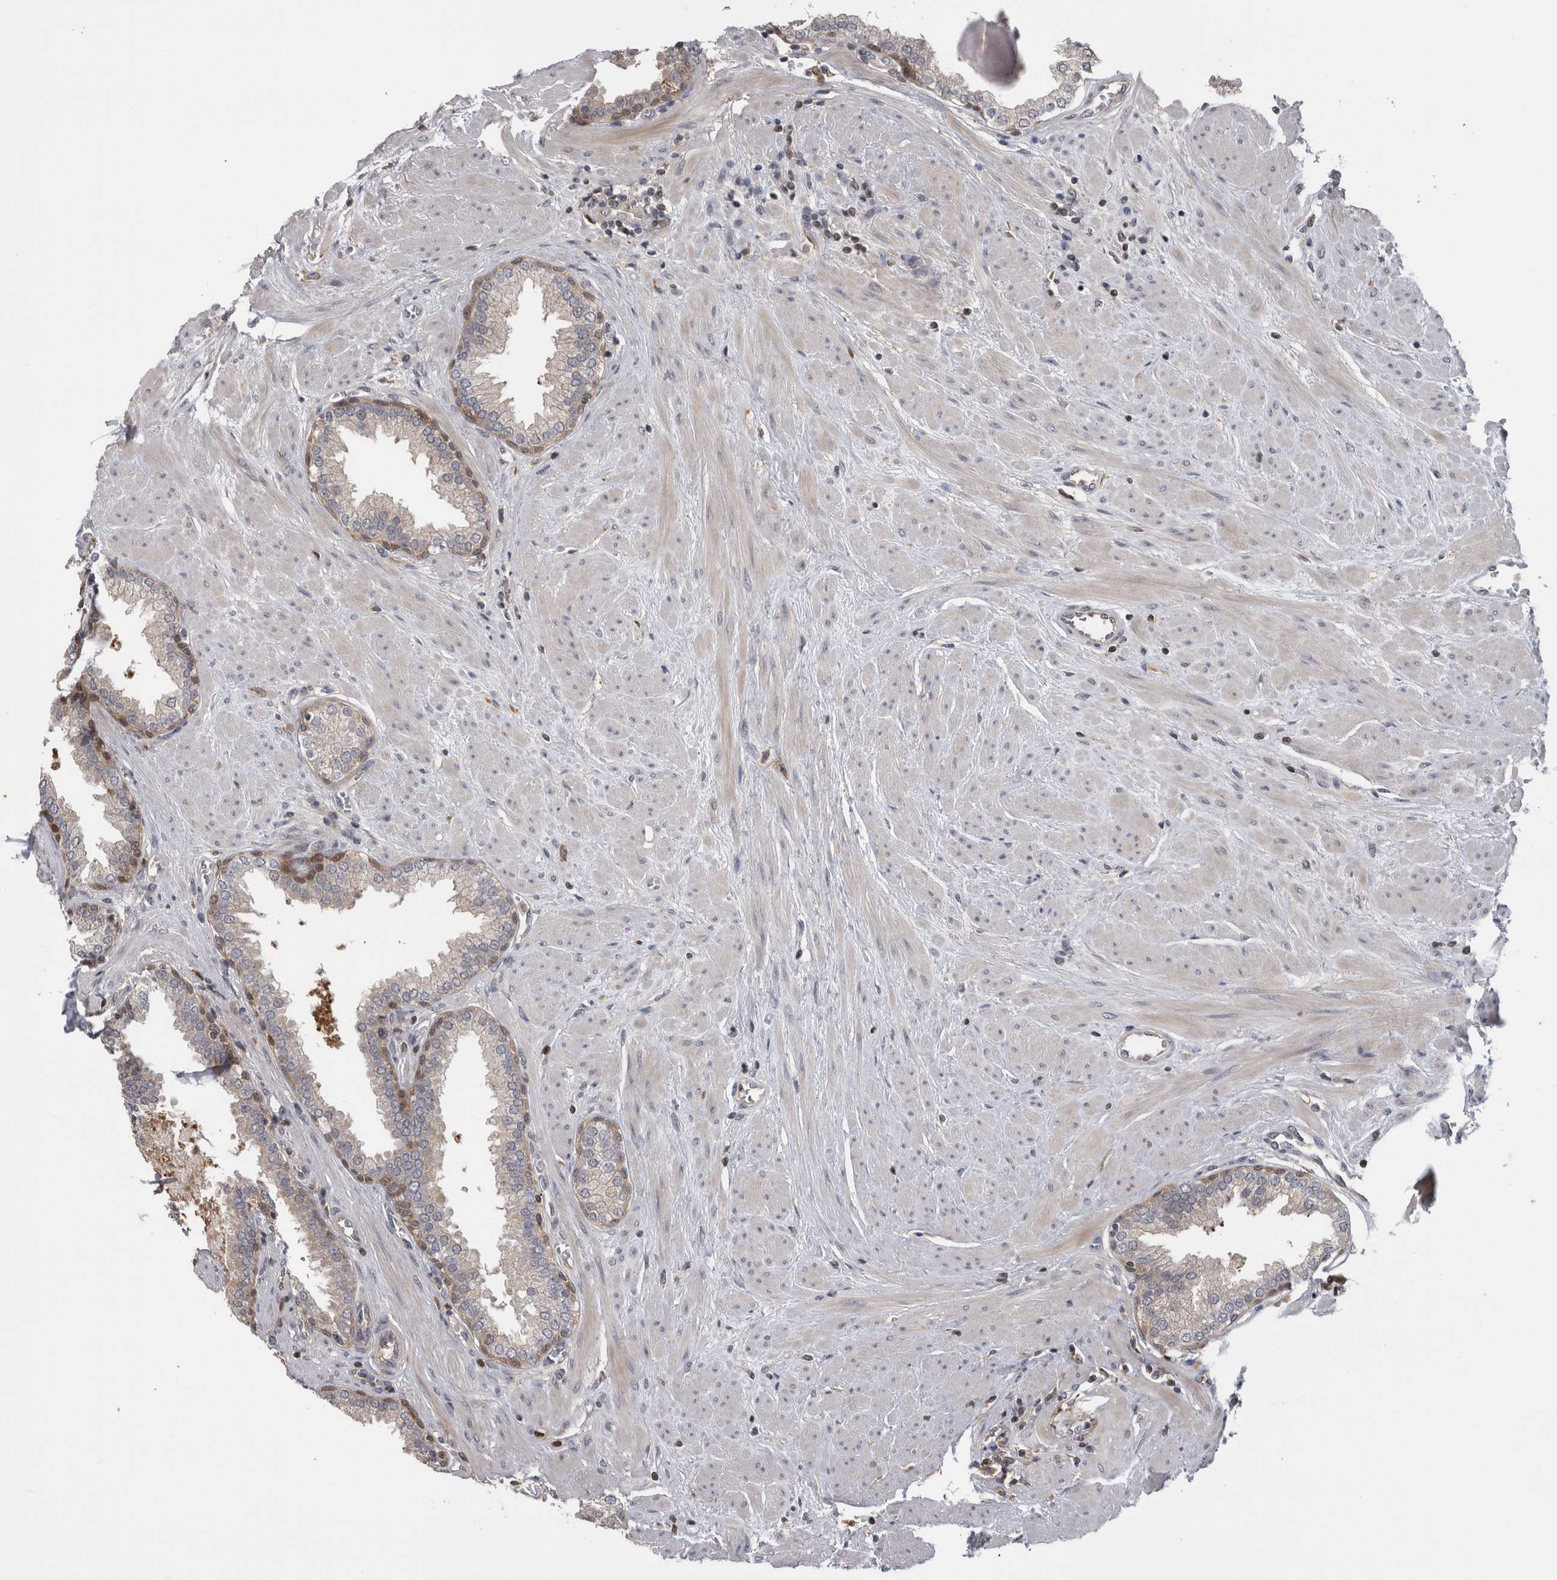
{"staining": {"intensity": "moderate", "quantity": "25%-75%", "location": "cytoplasmic/membranous"}, "tissue": "prostate", "cell_type": "Glandular cells", "image_type": "normal", "snomed": [{"axis": "morphology", "description": "Normal tissue, NOS"}, {"axis": "topography", "description": "Prostate"}], "caption": "Immunohistochemistry of unremarkable human prostate demonstrates medium levels of moderate cytoplasmic/membranous positivity in about 25%-75% of glandular cells.", "gene": "USH1G", "patient": {"sex": "male", "age": 51}}